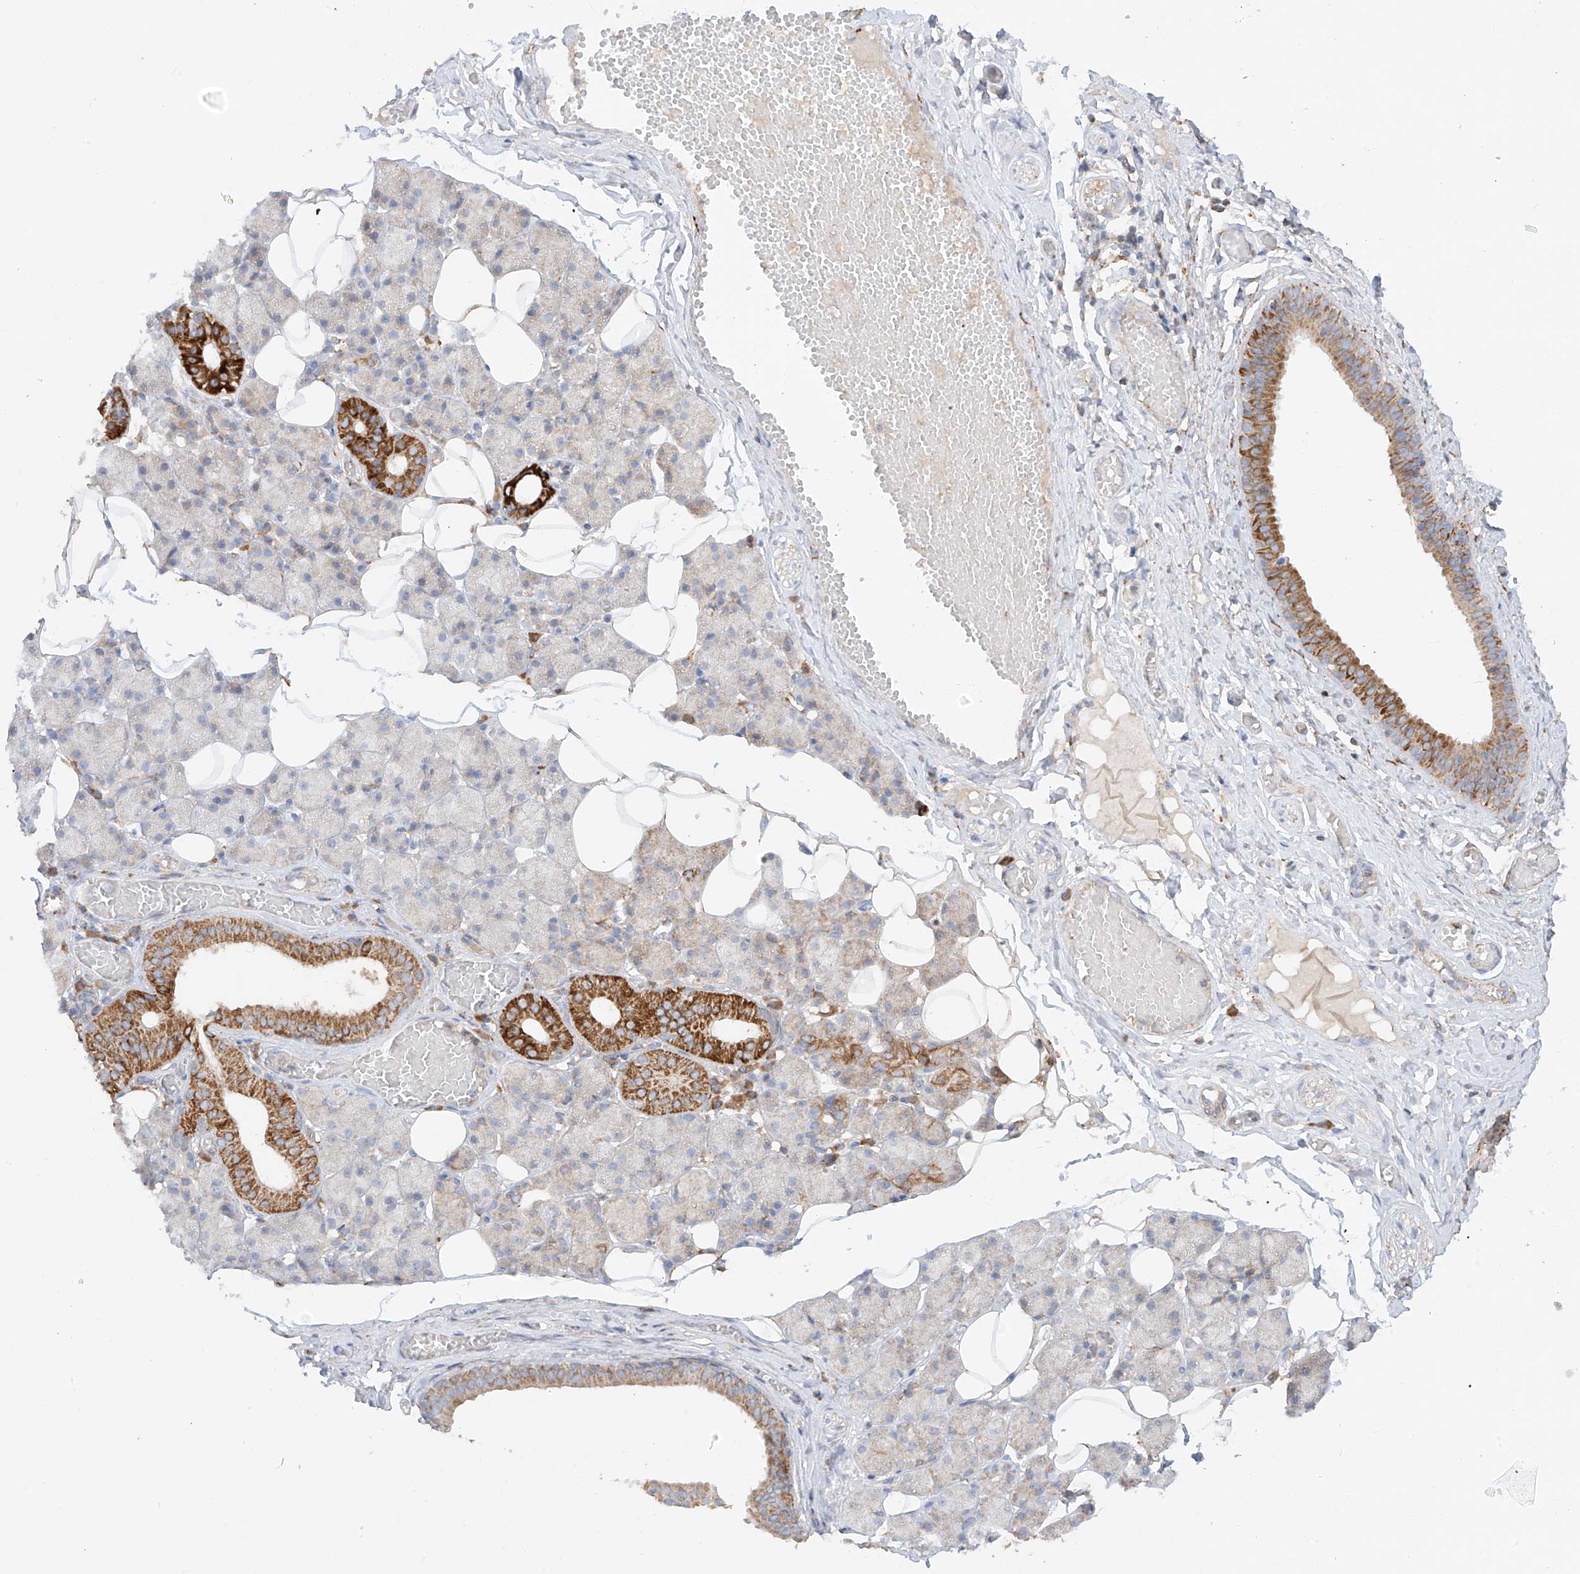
{"staining": {"intensity": "strong", "quantity": "<25%", "location": "cytoplasmic/membranous"}, "tissue": "salivary gland", "cell_type": "Glandular cells", "image_type": "normal", "snomed": [{"axis": "morphology", "description": "Normal tissue, NOS"}, {"axis": "topography", "description": "Salivary gland"}], "caption": "Immunohistochemistry (DAB (3,3'-diaminobenzidine)) staining of unremarkable human salivary gland demonstrates strong cytoplasmic/membranous protein expression in approximately <25% of glandular cells. The staining is performed using DAB (3,3'-diaminobenzidine) brown chromogen to label protein expression. The nuclei are counter-stained blue using hematoxylin.", "gene": "COLGALT2", "patient": {"sex": "female", "age": 33}}